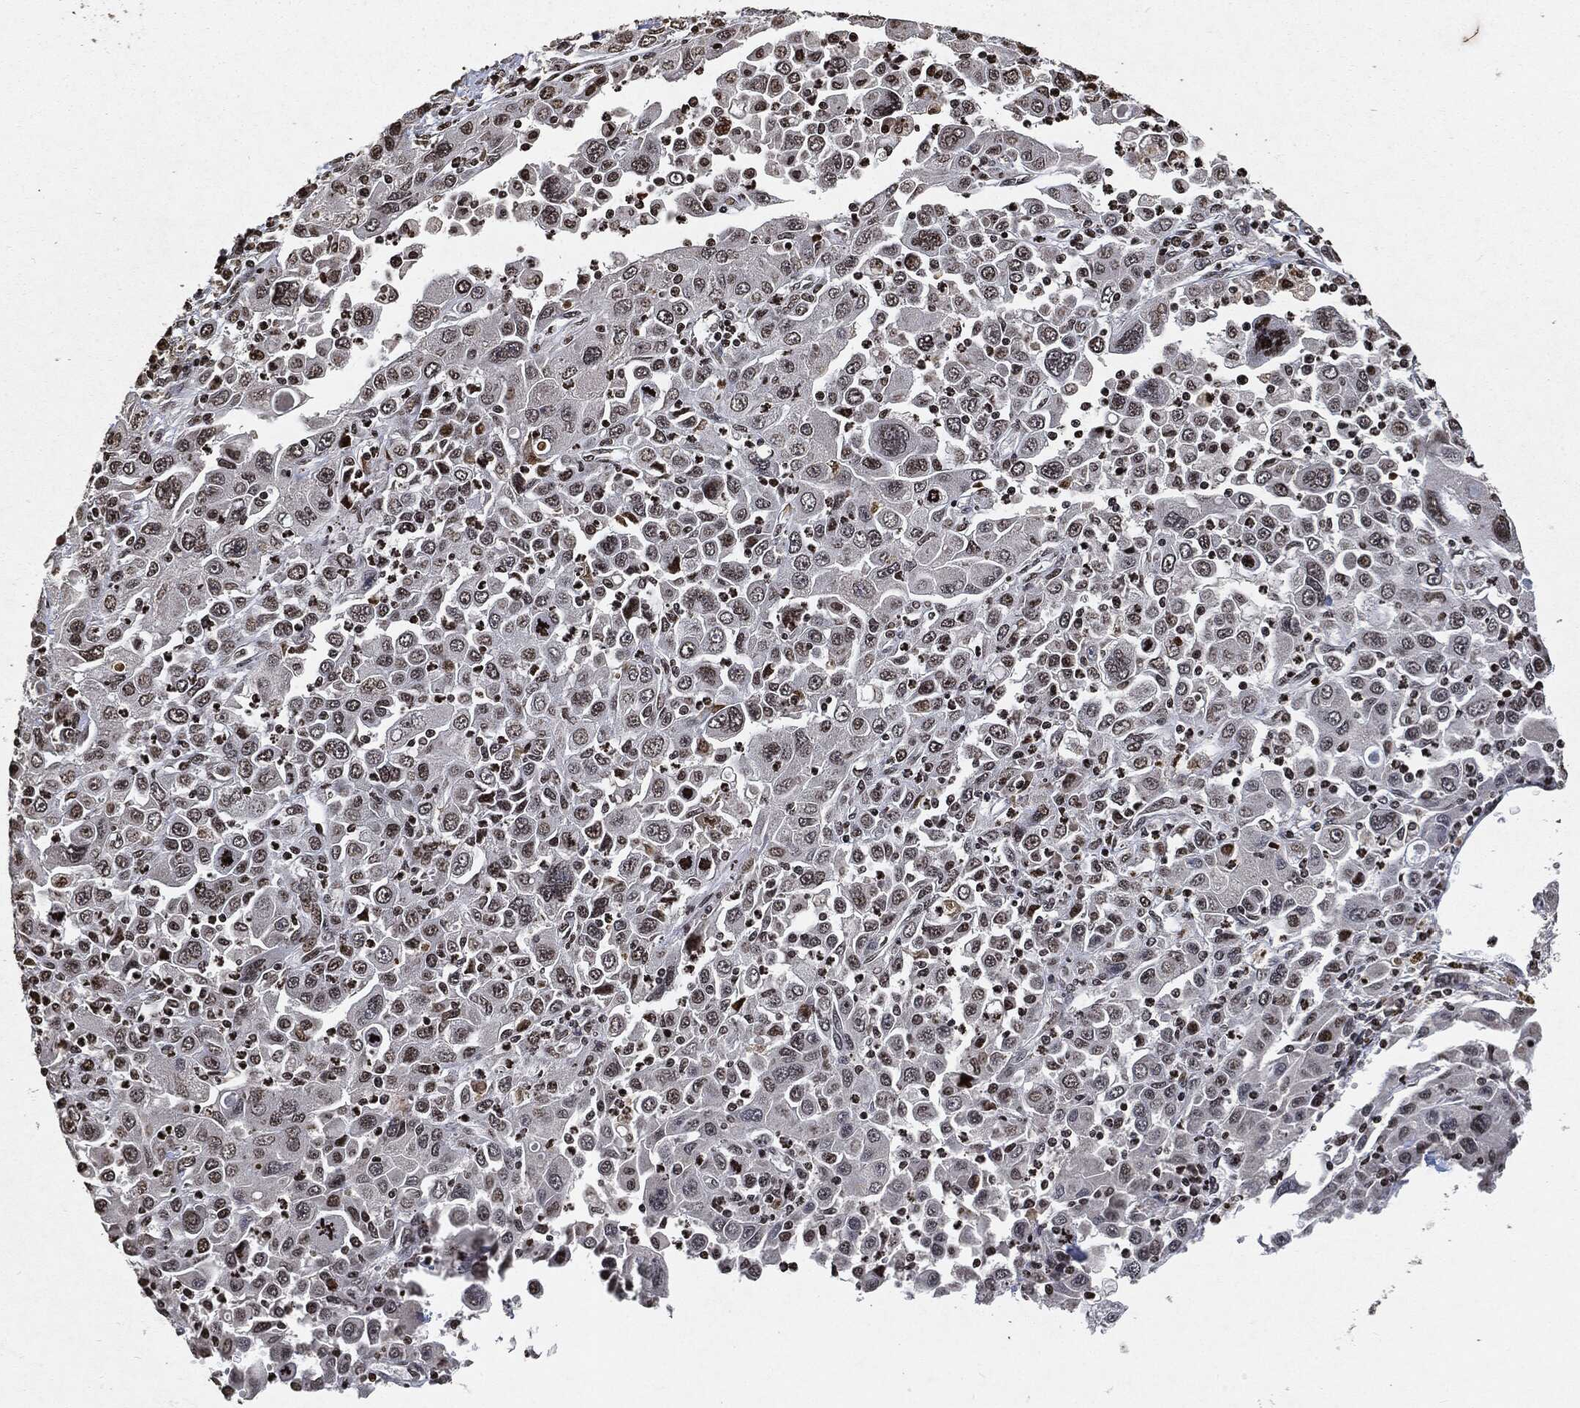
{"staining": {"intensity": "negative", "quantity": "none", "location": "none"}, "tissue": "stomach cancer", "cell_type": "Tumor cells", "image_type": "cancer", "snomed": [{"axis": "morphology", "description": "Adenocarcinoma, NOS"}, {"axis": "topography", "description": "Stomach"}], "caption": "High magnification brightfield microscopy of adenocarcinoma (stomach) stained with DAB (brown) and counterstained with hematoxylin (blue): tumor cells show no significant staining.", "gene": "JUN", "patient": {"sex": "male", "age": 56}}